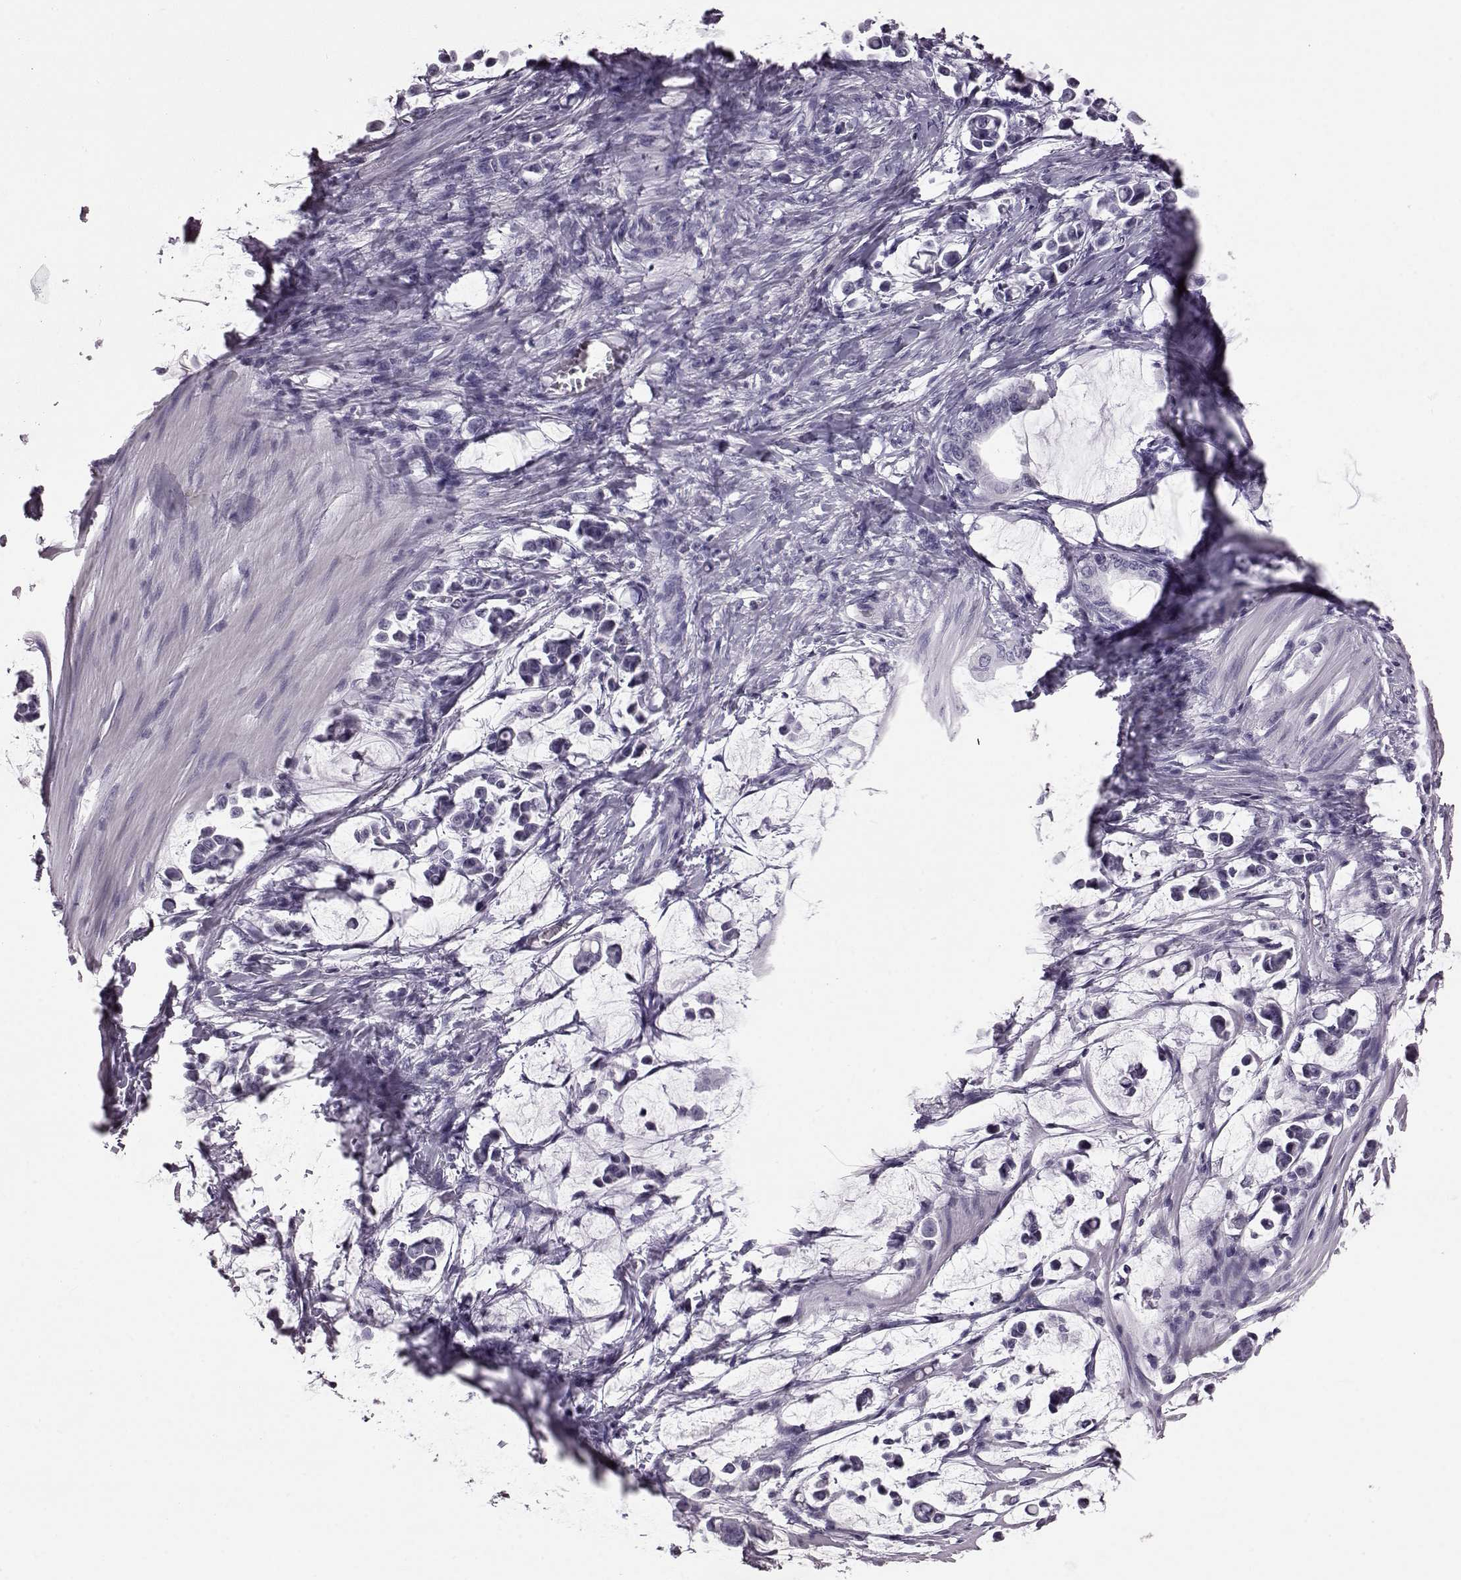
{"staining": {"intensity": "negative", "quantity": "none", "location": "none"}, "tissue": "stomach cancer", "cell_type": "Tumor cells", "image_type": "cancer", "snomed": [{"axis": "morphology", "description": "Adenocarcinoma, NOS"}, {"axis": "topography", "description": "Stomach"}], "caption": "Immunohistochemistry photomicrograph of stomach adenocarcinoma stained for a protein (brown), which demonstrates no staining in tumor cells. Brightfield microscopy of immunohistochemistry stained with DAB (3,3'-diaminobenzidine) (brown) and hematoxylin (blue), captured at high magnification.", "gene": "AIPL1", "patient": {"sex": "male", "age": 82}}